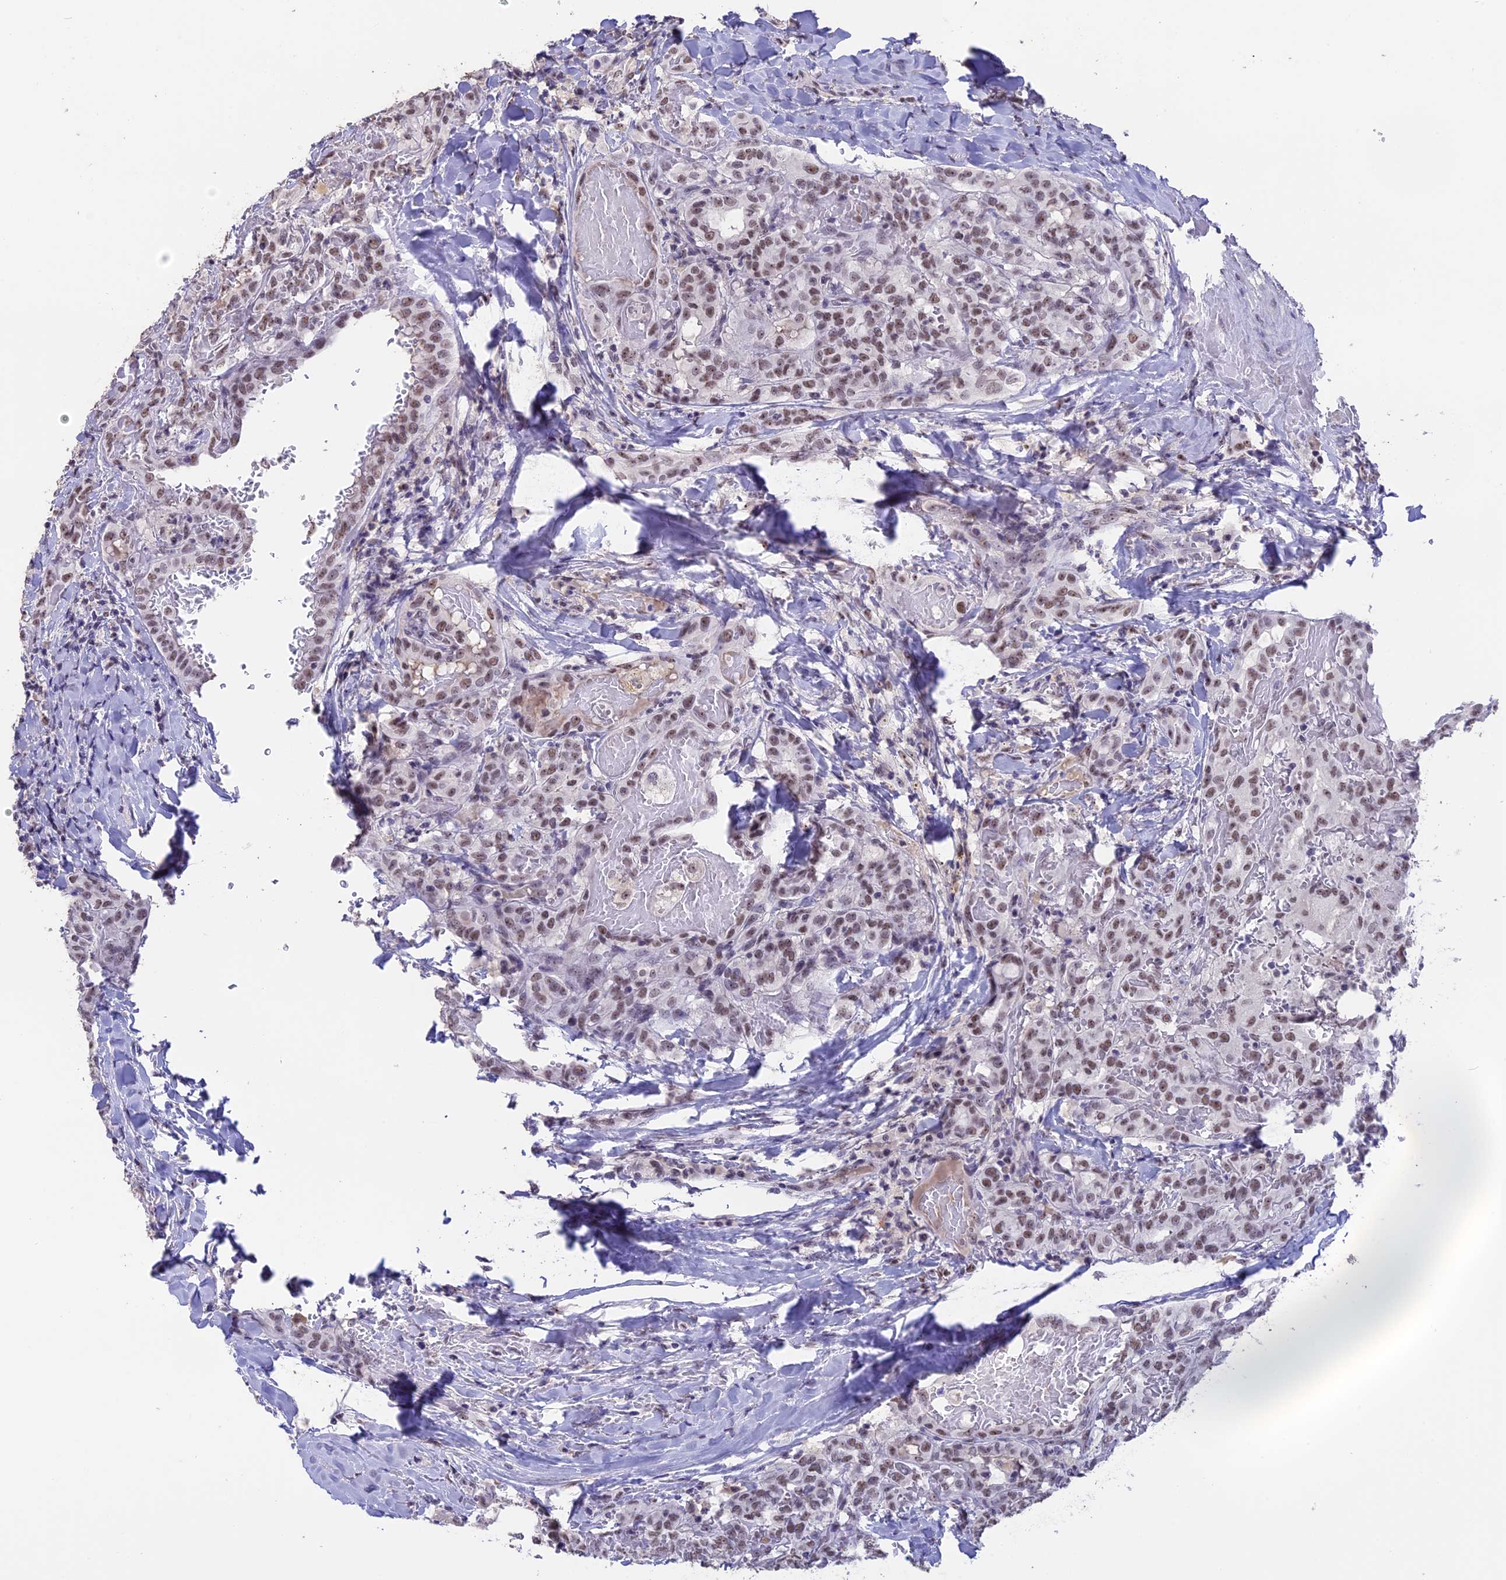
{"staining": {"intensity": "moderate", "quantity": ">75%", "location": "nuclear"}, "tissue": "thyroid cancer", "cell_type": "Tumor cells", "image_type": "cancer", "snomed": [{"axis": "morphology", "description": "Papillary adenocarcinoma, NOS"}, {"axis": "topography", "description": "Thyroid gland"}], "caption": "Tumor cells reveal medium levels of moderate nuclear expression in about >75% of cells in human thyroid cancer. (IHC, brightfield microscopy, high magnification).", "gene": "SETD2", "patient": {"sex": "female", "age": 72}}